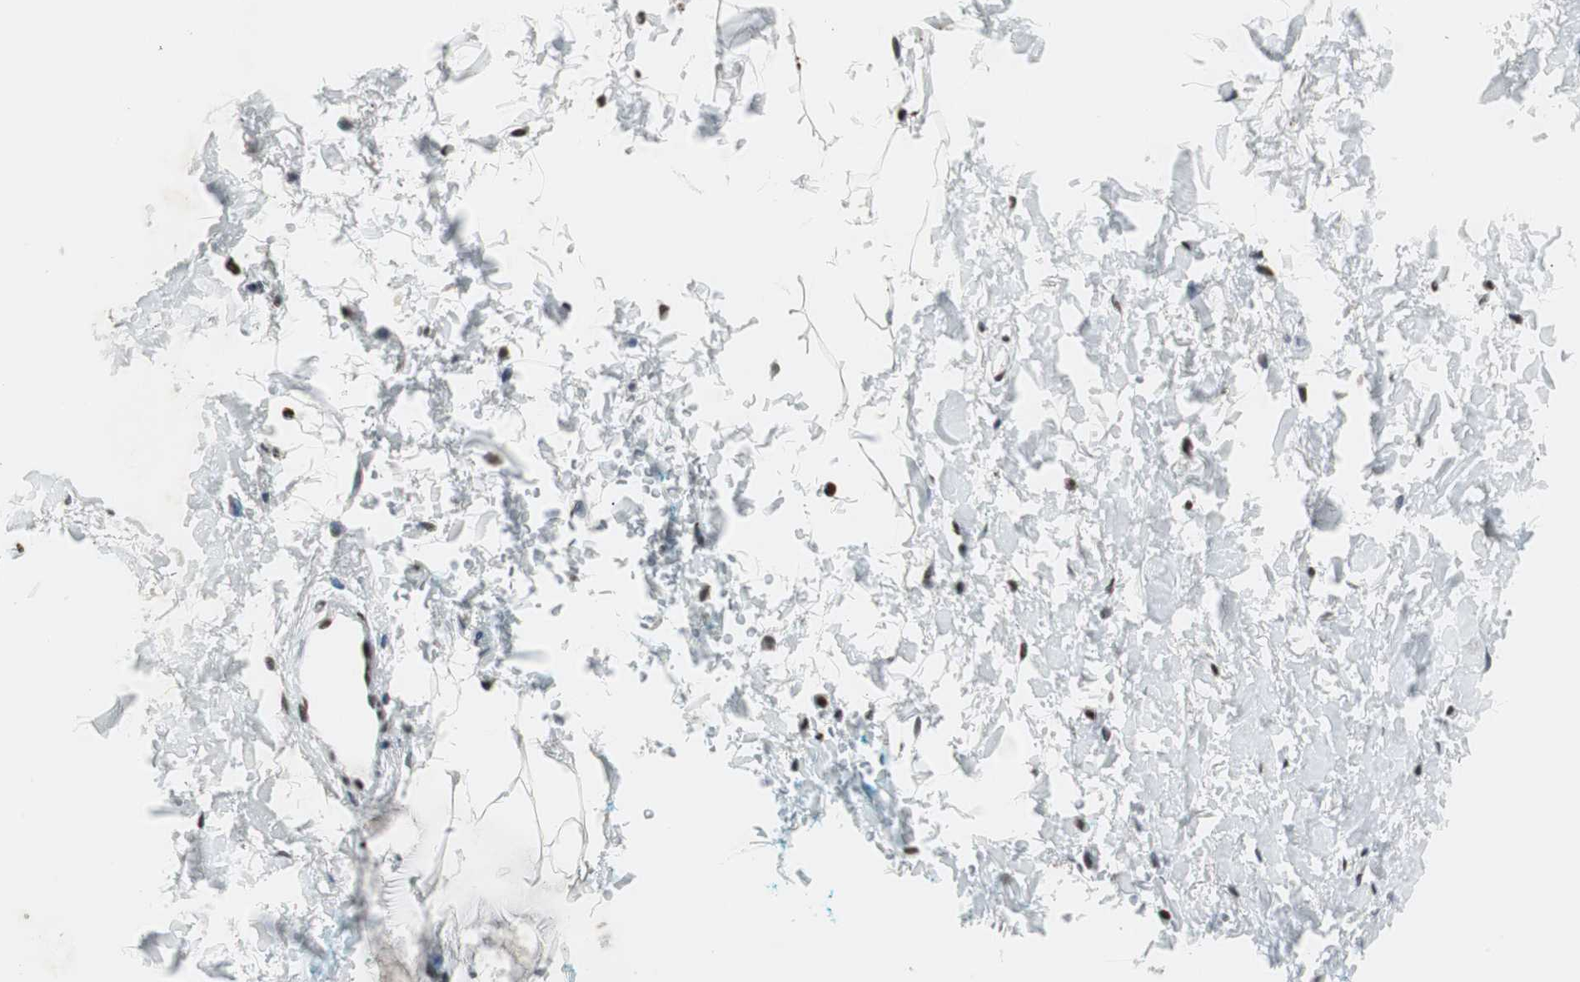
{"staining": {"intensity": "negative", "quantity": "none", "location": "none"}, "tissue": "adipose tissue", "cell_type": "Adipocytes", "image_type": "normal", "snomed": [{"axis": "morphology", "description": "Normal tissue, NOS"}, {"axis": "topography", "description": "Soft tissue"}, {"axis": "topography", "description": "Peripheral nerve tissue"}], "caption": "DAB immunohistochemical staining of benign adipose tissue shows no significant expression in adipocytes.", "gene": "RBBP4", "patient": {"sex": "female", "age": 71}}